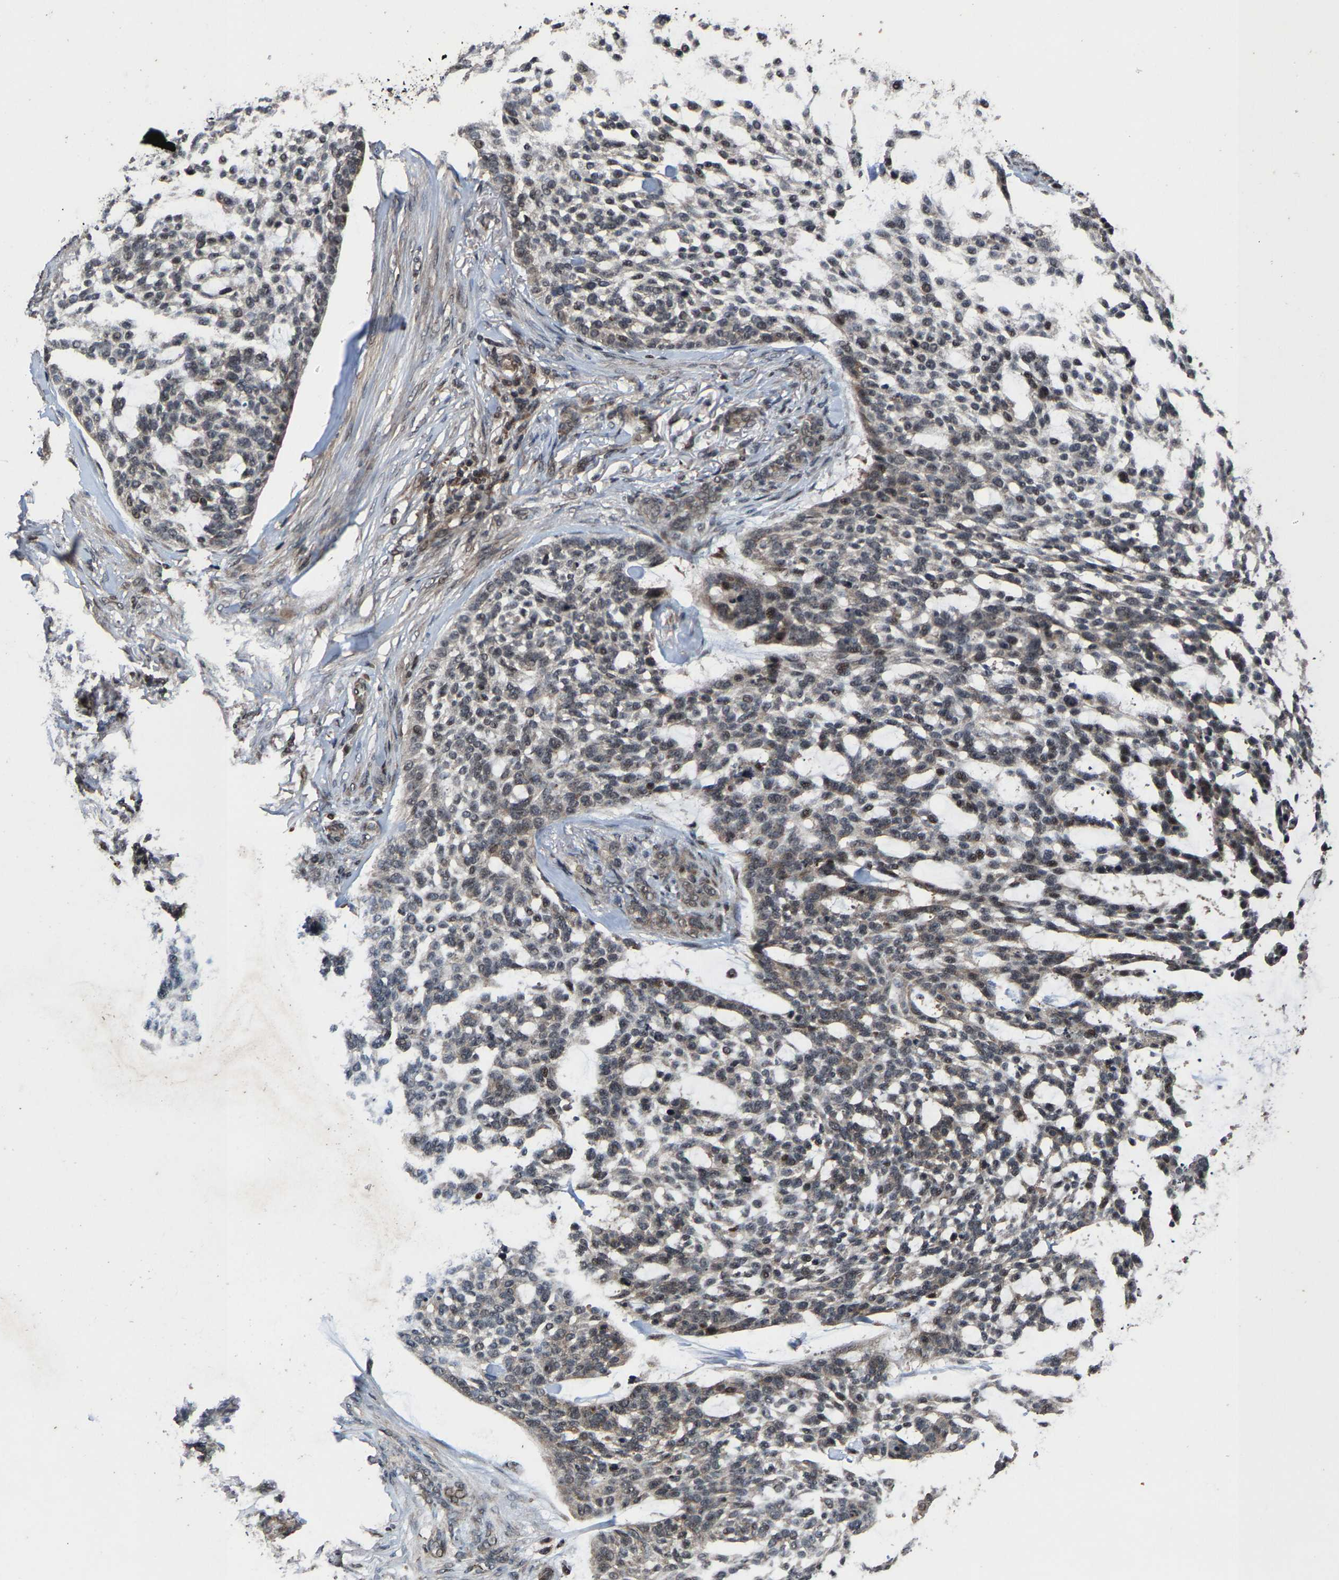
{"staining": {"intensity": "negative", "quantity": "none", "location": "none"}, "tissue": "skin cancer", "cell_type": "Tumor cells", "image_type": "cancer", "snomed": [{"axis": "morphology", "description": "Basal cell carcinoma"}, {"axis": "topography", "description": "Skin"}], "caption": "This micrograph is of skin basal cell carcinoma stained with immunohistochemistry (IHC) to label a protein in brown with the nuclei are counter-stained blue. There is no staining in tumor cells.", "gene": "HAUS6", "patient": {"sex": "female", "age": 64}}